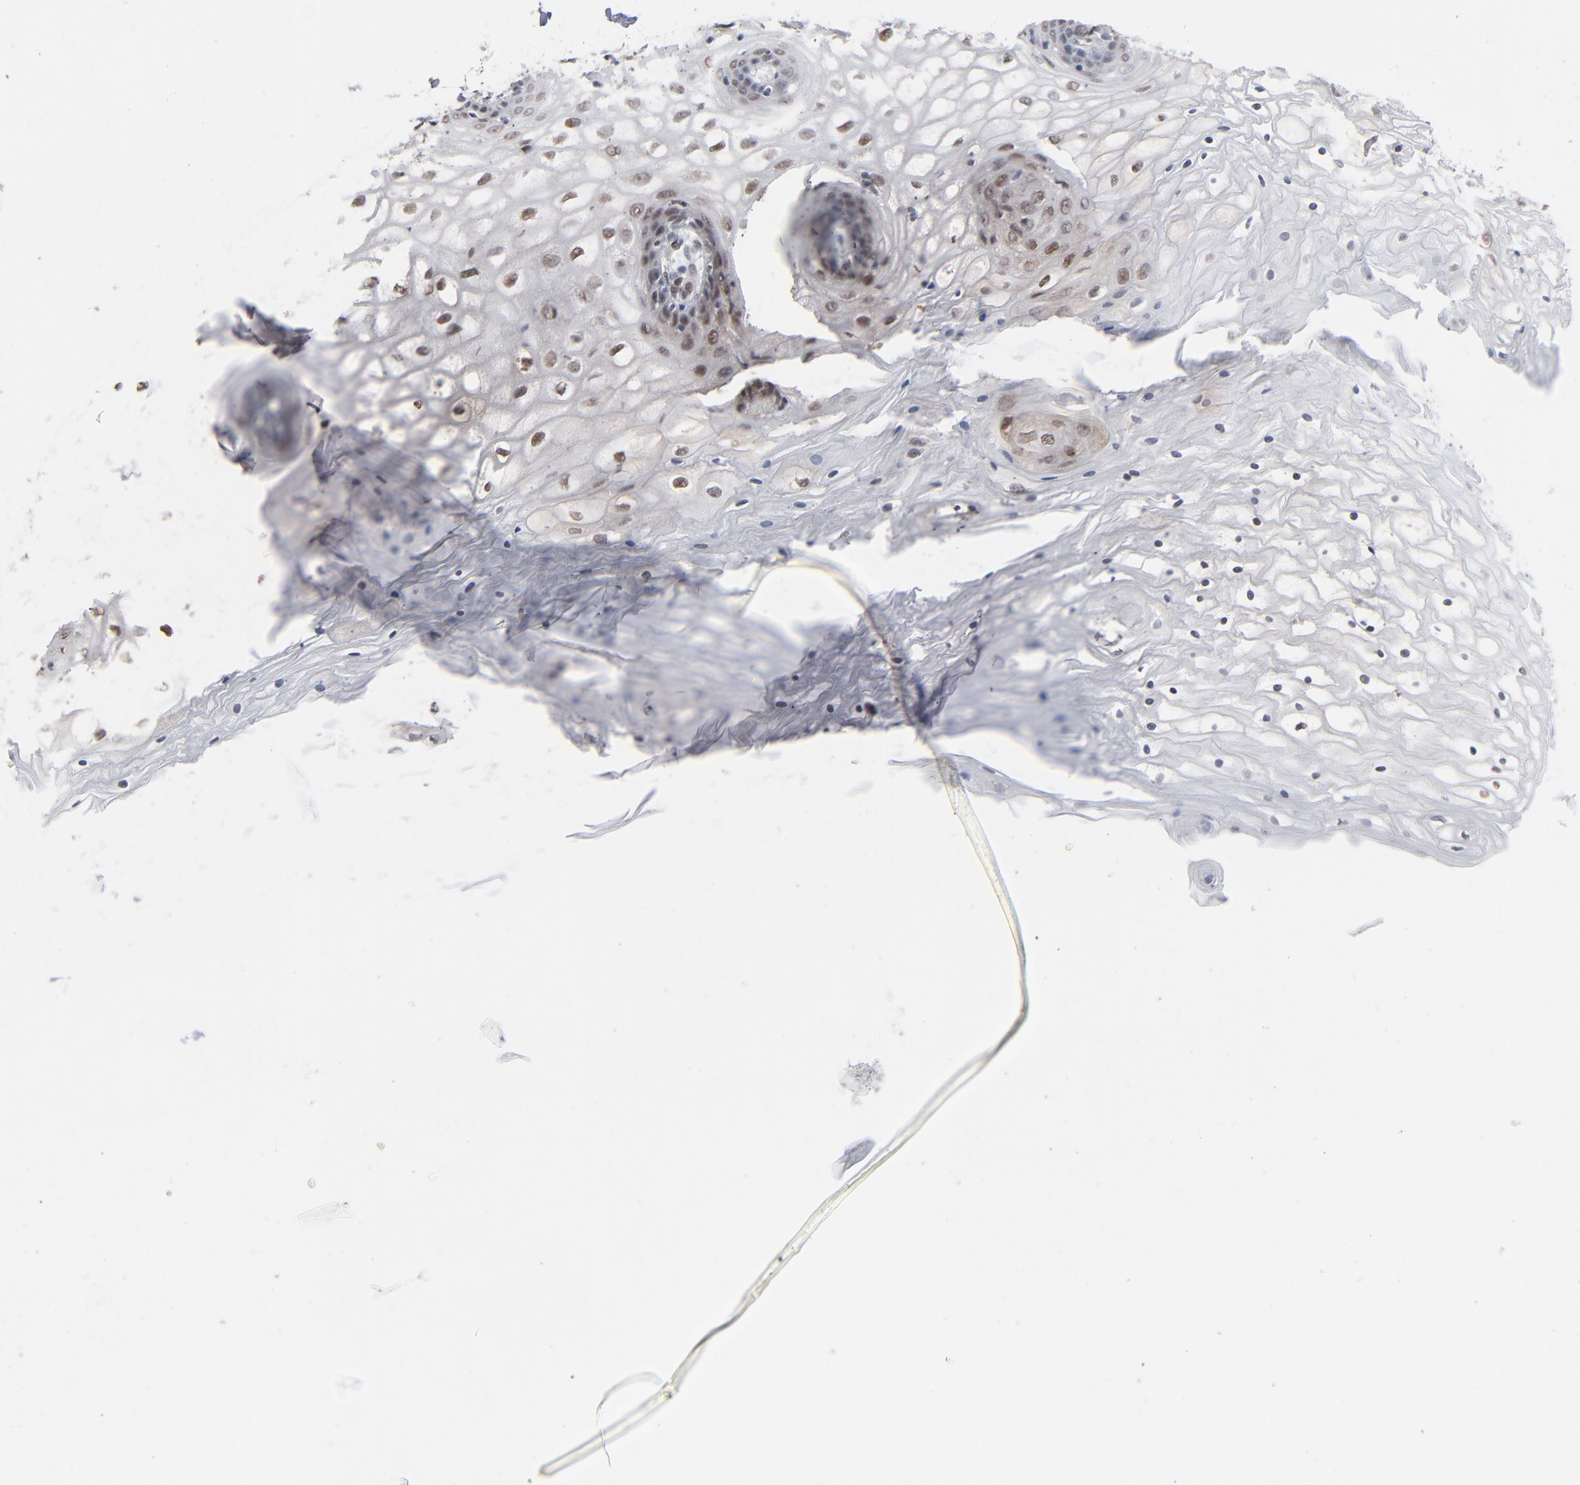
{"staining": {"intensity": "negative", "quantity": "none", "location": "none"}, "tissue": "vagina", "cell_type": "Squamous epithelial cells", "image_type": "normal", "snomed": [{"axis": "morphology", "description": "Normal tissue, NOS"}, {"axis": "topography", "description": "Vagina"}], "caption": "Histopathology image shows no significant protein staining in squamous epithelial cells of unremarkable vagina. (Stains: DAB (3,3'-diaminobenzidine) IHC with hematoxylin counter stain, Microscopy: brightfield microscopy at high magnification).", "gene": "IRF9", "patient": {"sex": "female", "age": 34}}